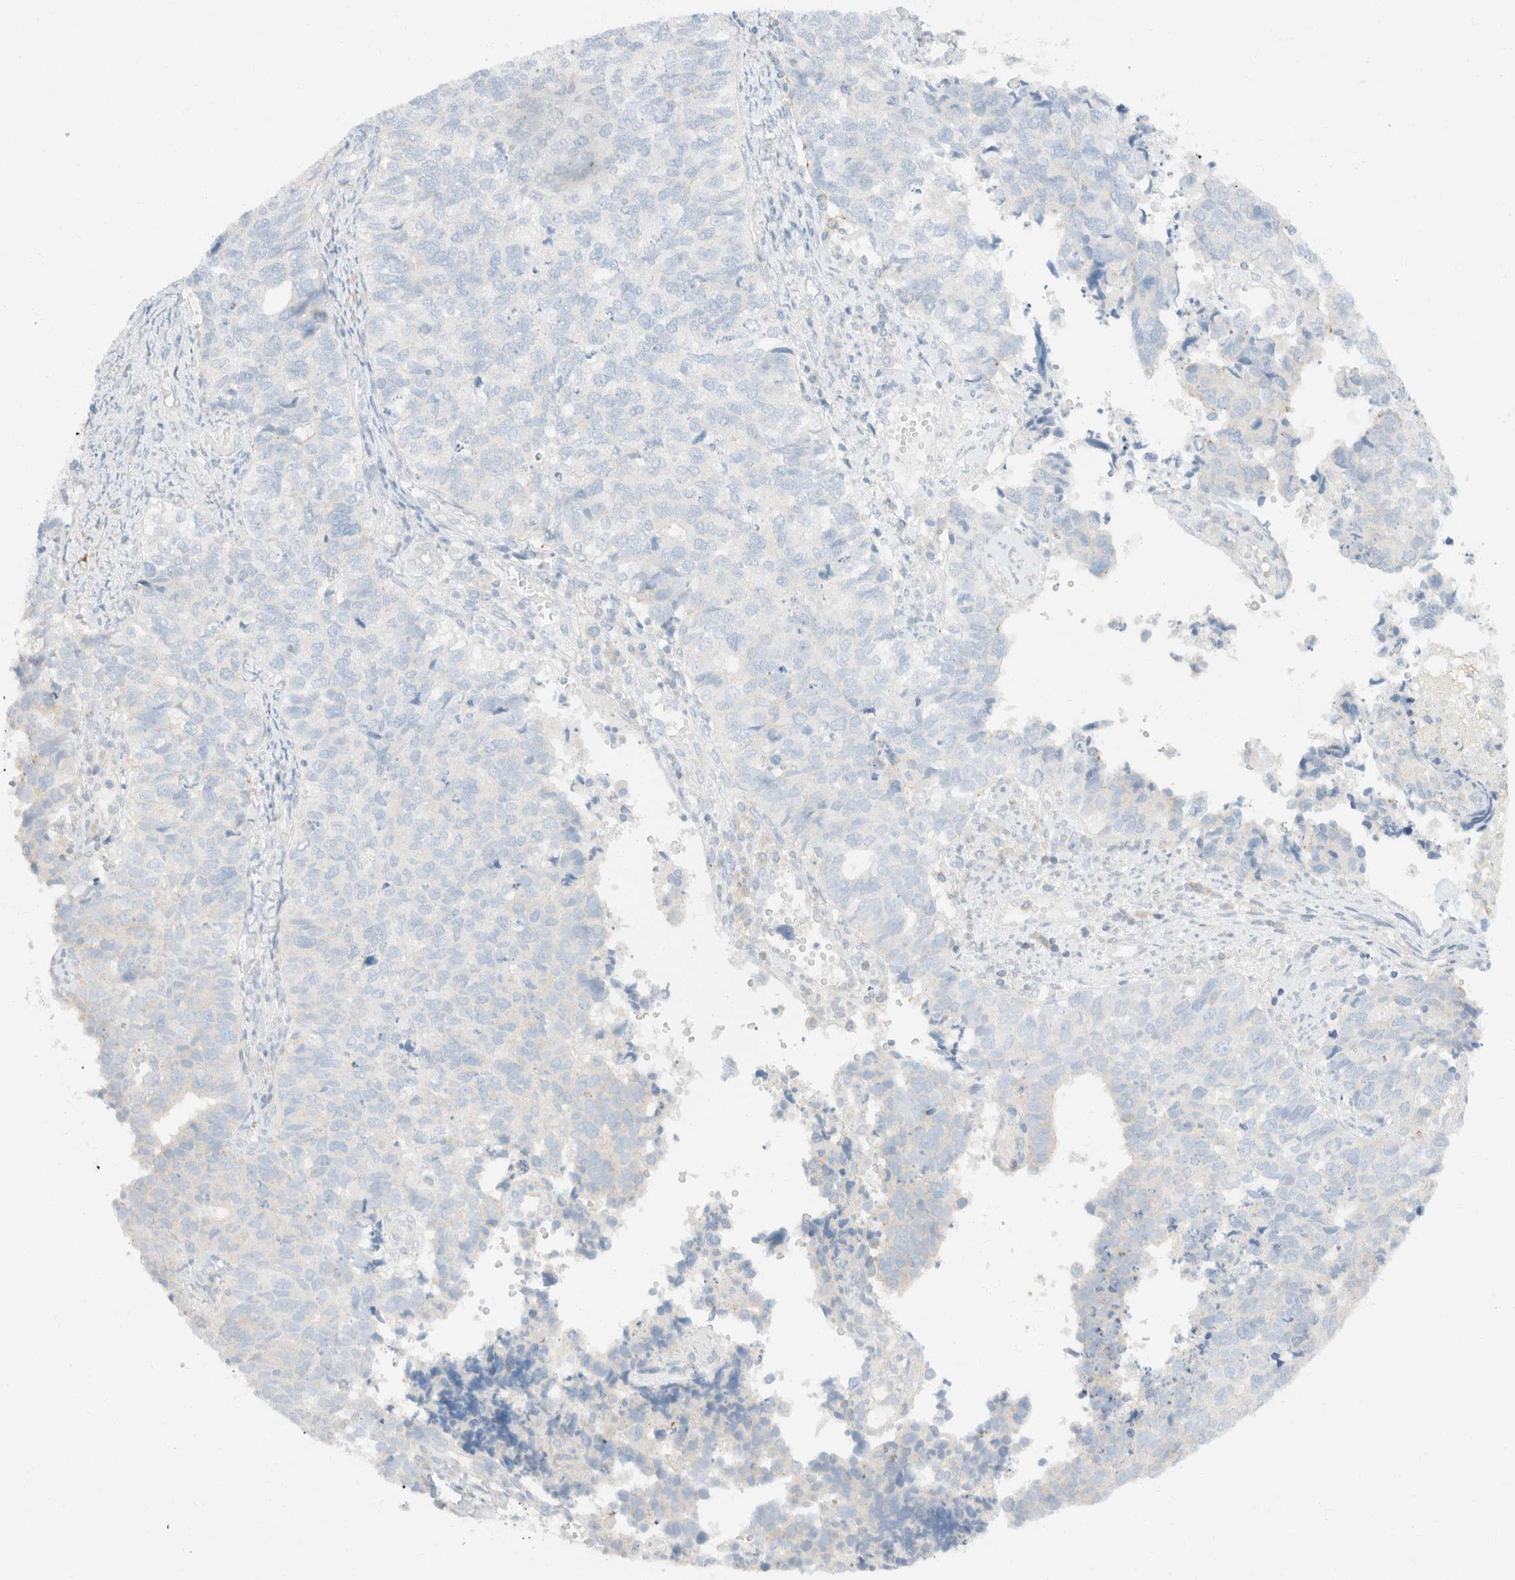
{"staining": {"intensity": "negative", "quantity": "none", "location": "none"}, "tissue": "cervical cancer", "cell_type": "Tumor cells", "image_type": "cancer", "snomed": [{"axis": "morphology", "description": "Squamous cell carcinoma, NOS"}, {"axis": "topography", "description": "Cervix"}], "caption": "The immunohistochemistry micrograph has no significant staining in tumor cells of cervical squamous cell carcinoma tissue.", "gene": "SH3GLB2", "patient": {"sex": "female", "age": 63}}